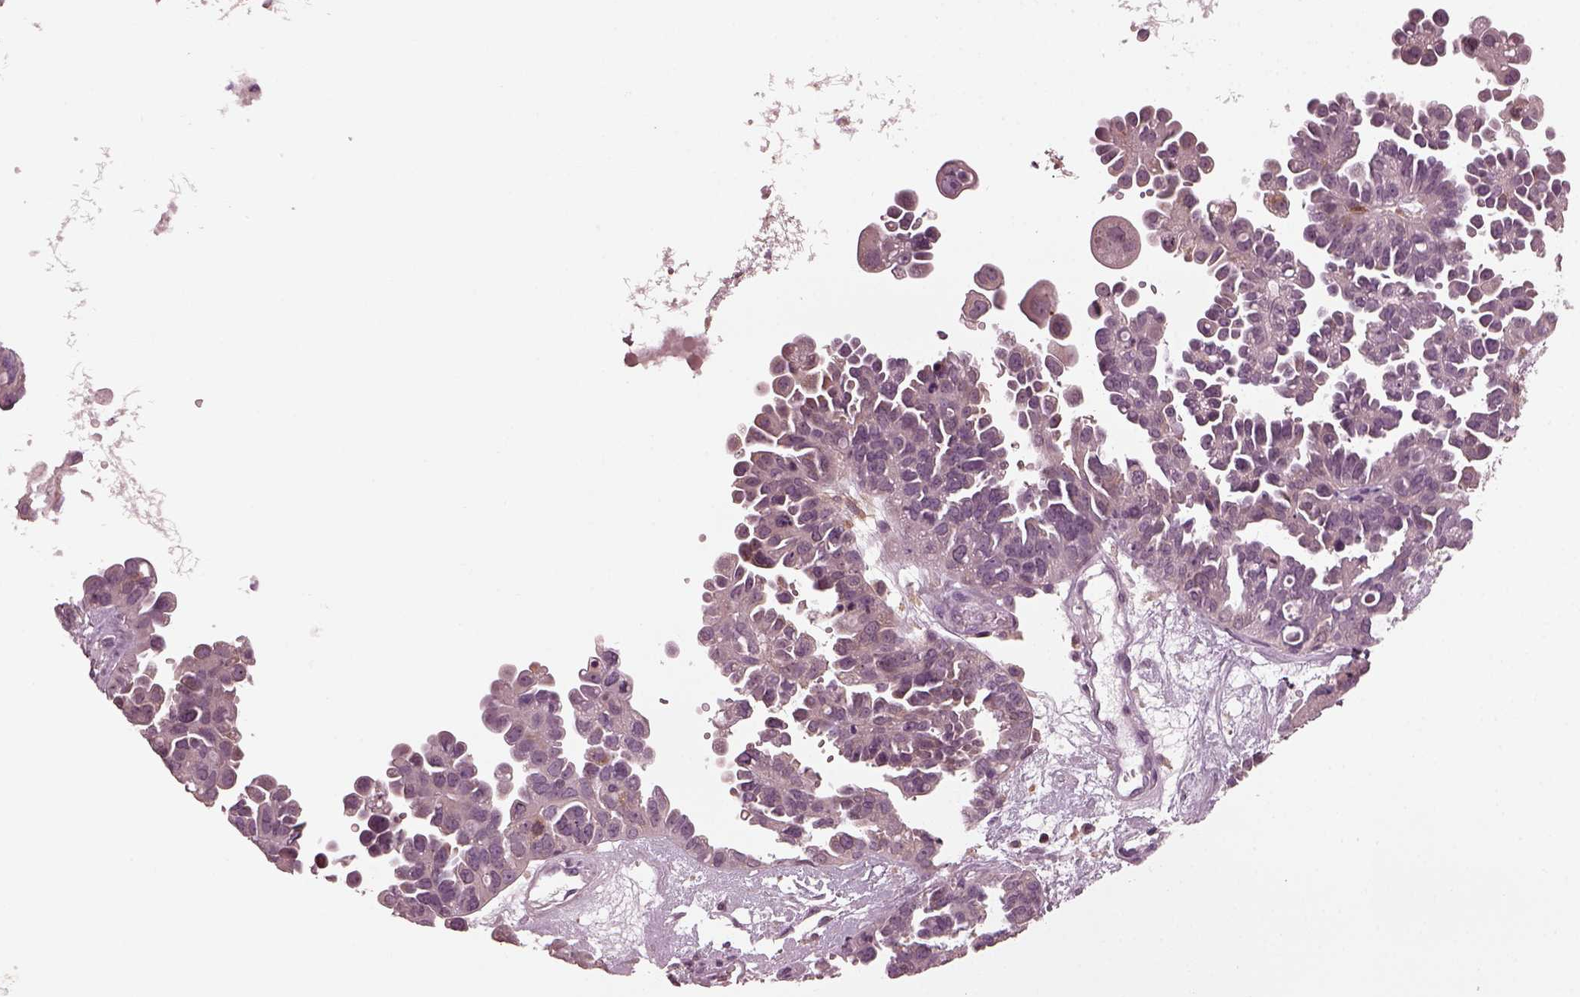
{"staining": {"intensity": "negative", "quantity": "none", "location": "none"}, "tissue": "ovarian cancer", "cell_type": "Tumor cells", "image_type": "cancer", "snomed": [{"axis": "morphology", "description": "Cystadenocarcinoma, serous, NOS"}, {"axis": "topography", "description": "Ovary"}], "caption": "Ovarian cancer (serous cystadenocarcinoma) stained for a protein using IHC demonstrates no expression tumor cells.", "gene": "PSTPIP2", "patient": {"sex": "female", "age": 53}}